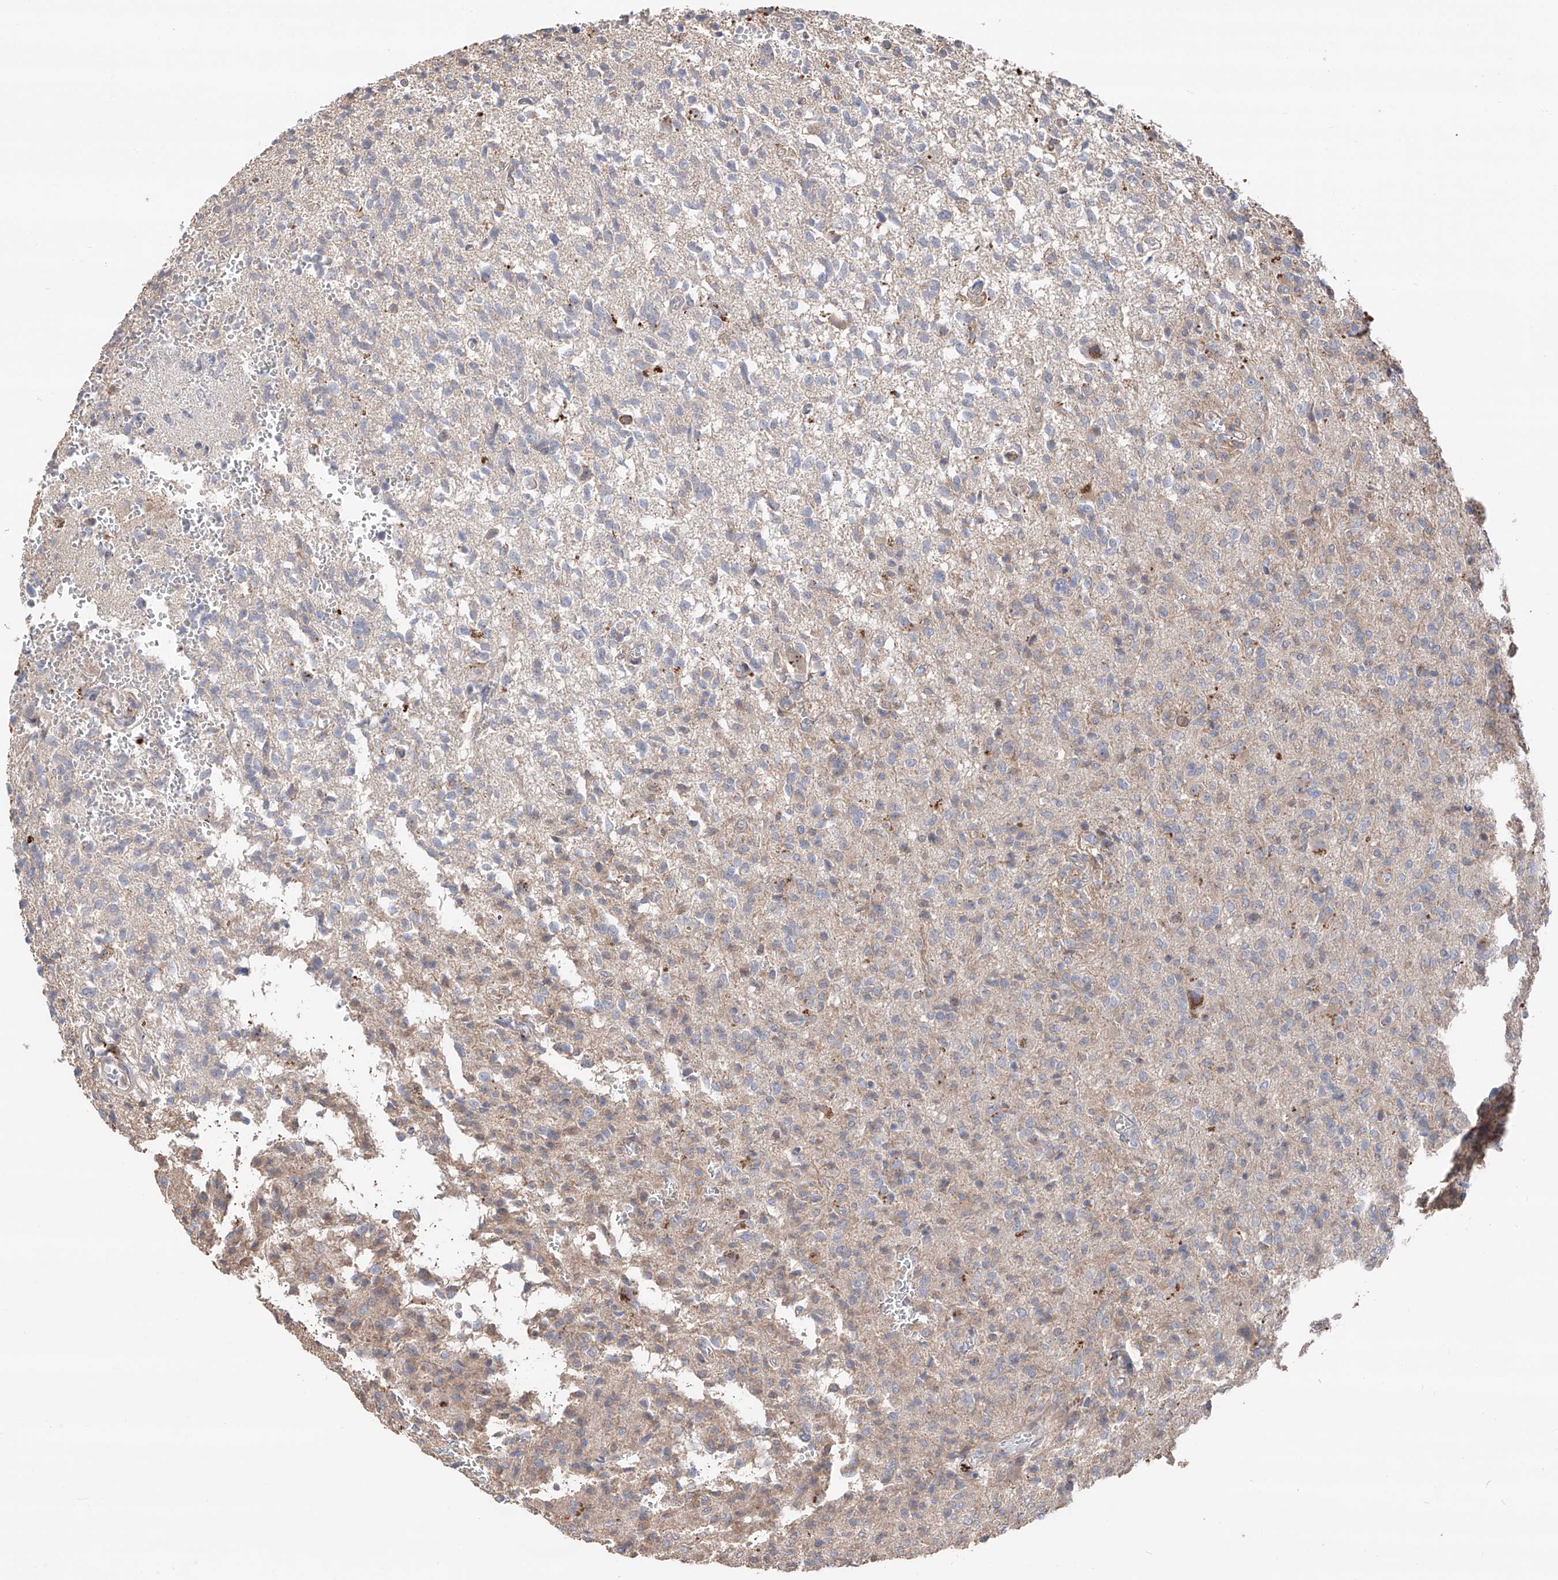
{"staining": {"intensity": "negative", "quantity": "none", "location": "none"}, "tissue": "glioma", "cell_type": "Tumor cells", "image_type": "cancer", "snomed": [{"axis": "morphology", "description": "Glioma, malignant, High grade"}, {"axis": "topography", "description": "Brain"}], "caption": "Histopathology image shows no protein positivity in tumor cells of high-grade glioma (malignant) tissue.", "gene": "EDN1", "patient": {"sex": "female", "age": 57}}